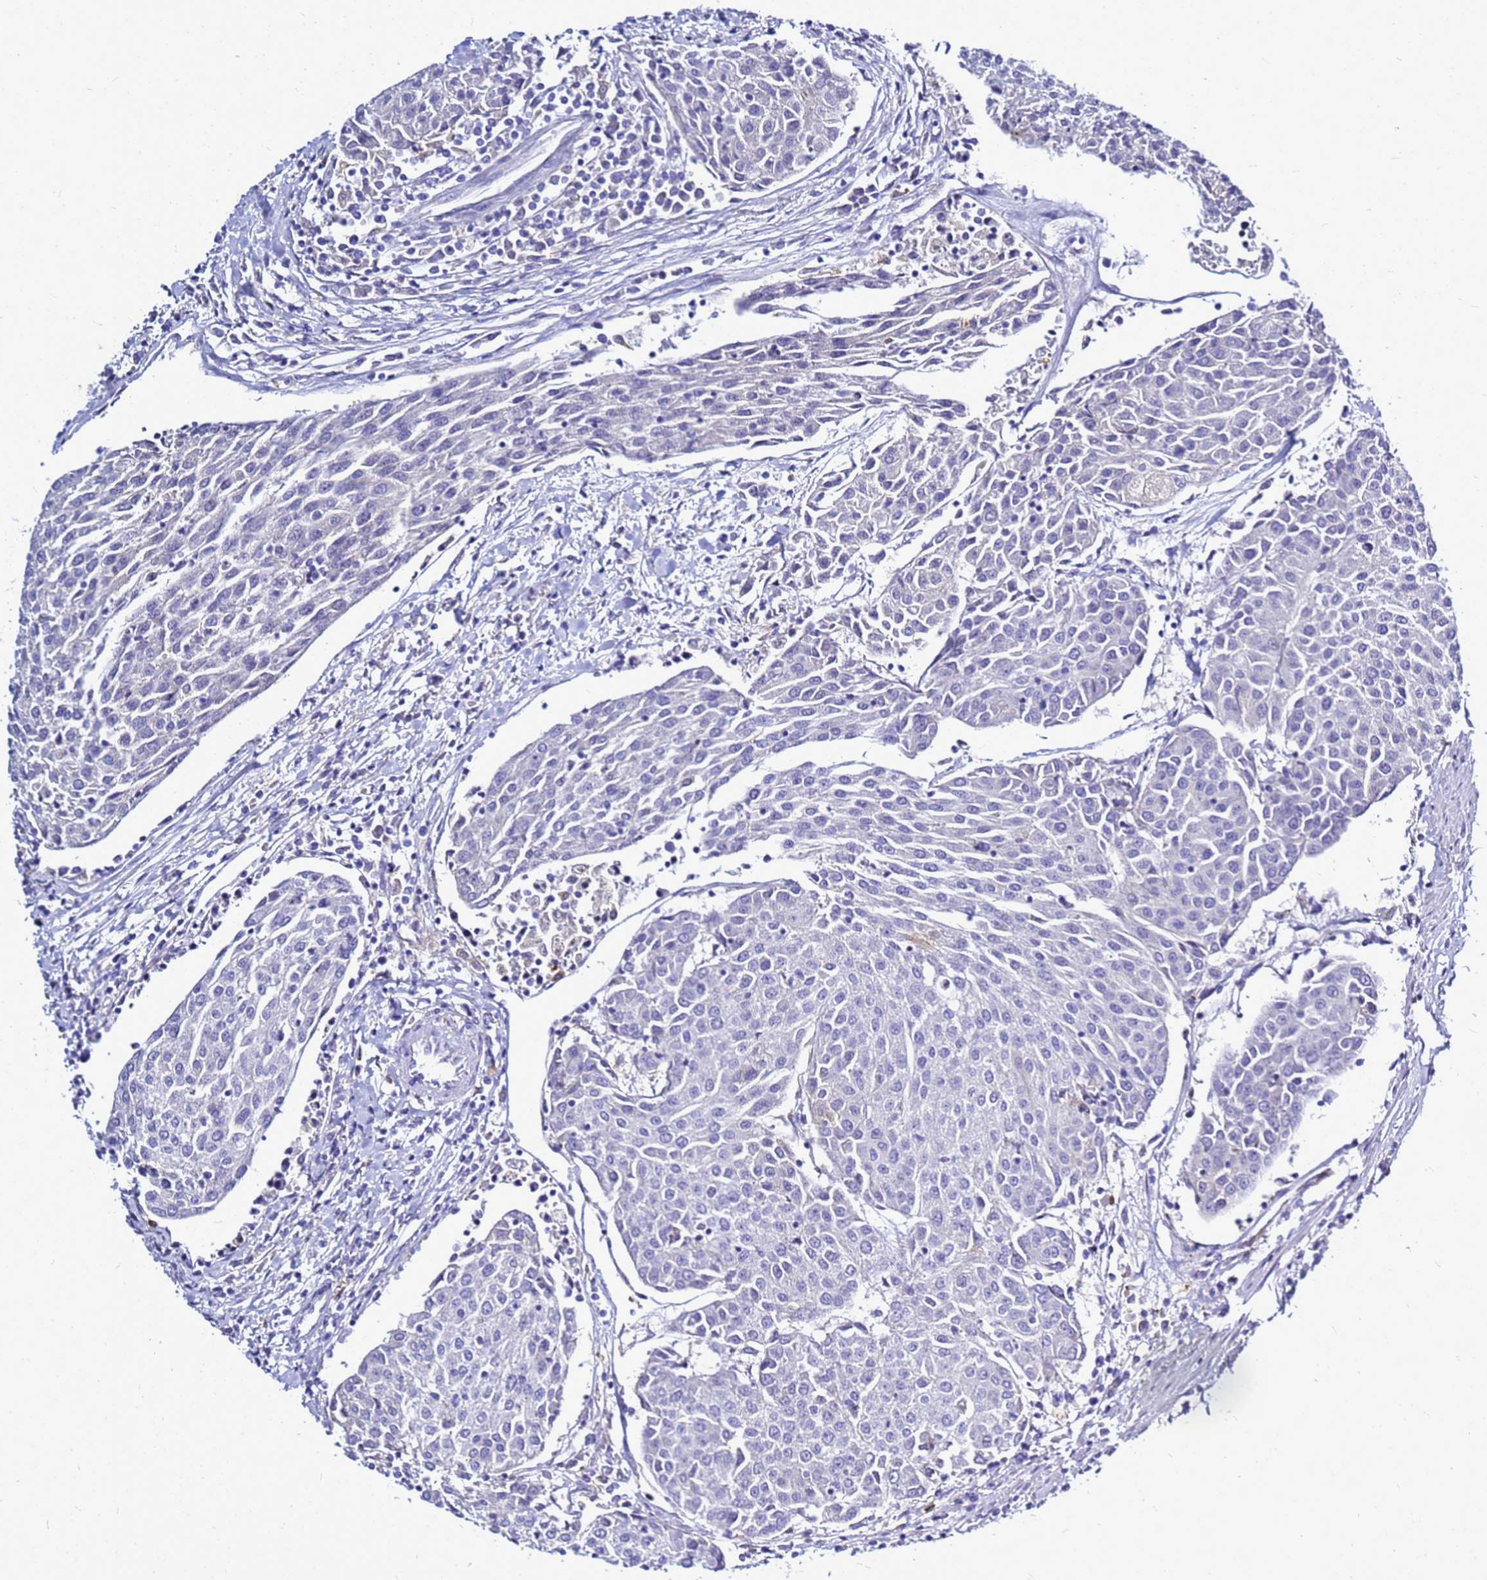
{"staining": {"intensity": "negative", "quantity": "none", "location": "none"}, "tissue": "urothelial cancer", "cell_type": "Tumor cells", "image_type": "cancer", "snomed": [{"axis": "morphology", "description": "Urothelial carcinoma, High grade"}, {"axis": "topography", "description": "Urinary bladder"}], "caption": "An immunohistochemistry histopathology image of urothelial carcinoma (high-grade) is shown. There is no staining in tumor cells of urothelial carcinoma (high-grade).", "gene": "CSTA", "patient": {"sex": "female", "age": 85}}